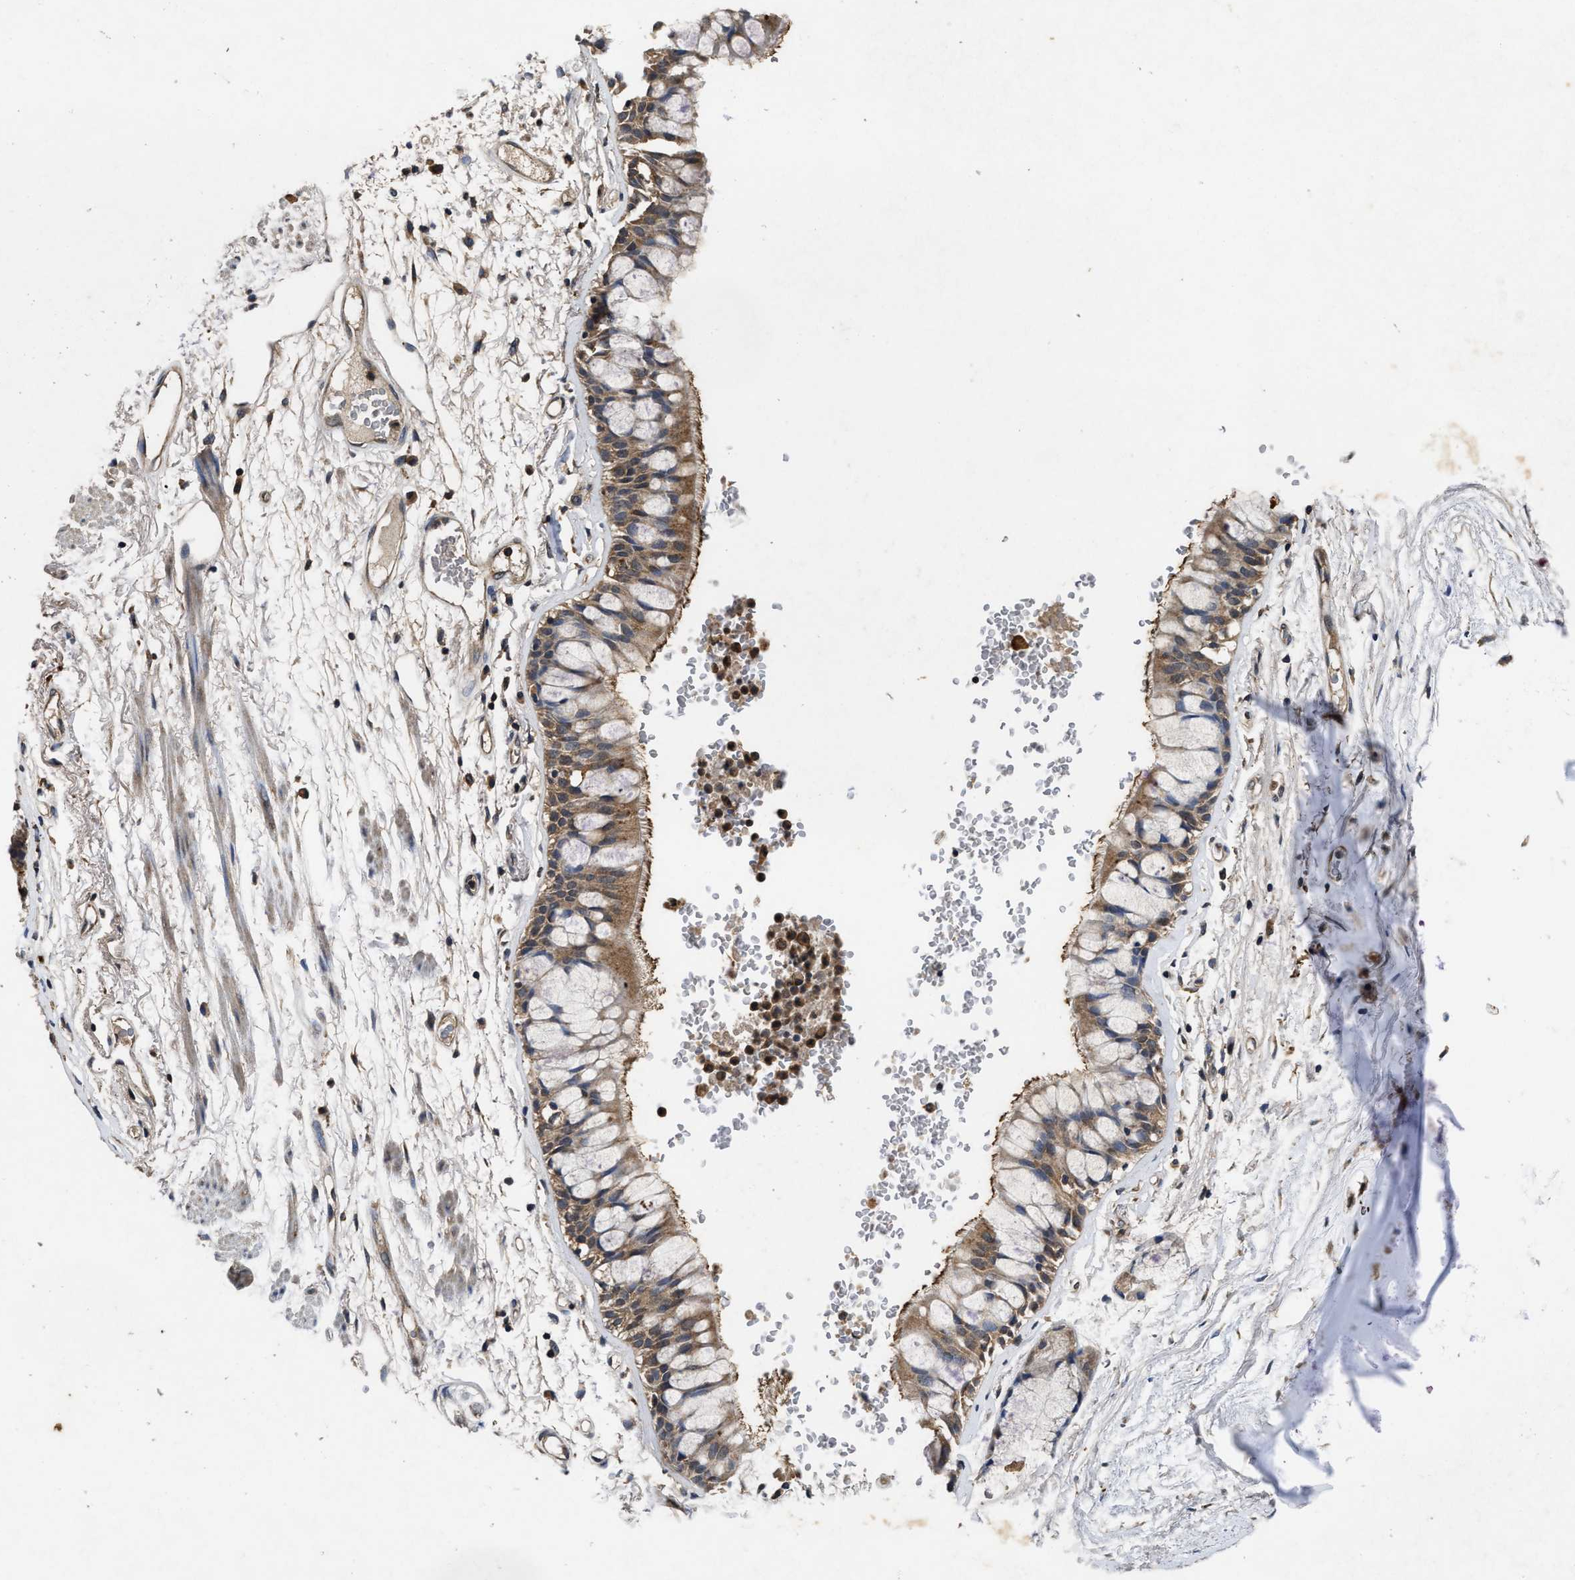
{"staining": {"intensity": "moderate", "quantity": ">75%", "location": "cytoplasmic/membranous,nuclear"}, "tissue": "bronchus", "cell_type": "Respiratory epithelial cells", "image_type": "normal", "snomed": [{"axis": "morphology", "description": "Normal tissue, NOS"}, {"axis": "topography", "description": "Bronchus"}], "caption": "This image exhibits unremarkable bronchus stained with immunohistochemistry (IHC) to label a protein in brown. The cytoplasmic/membranous,nuclear of respiratory epithelial cells show moderate positivity for the protein. Nuclei are counter-stained blue.", "gene": "PDAP1", "patient": {"sex": "male", "age": 66}}